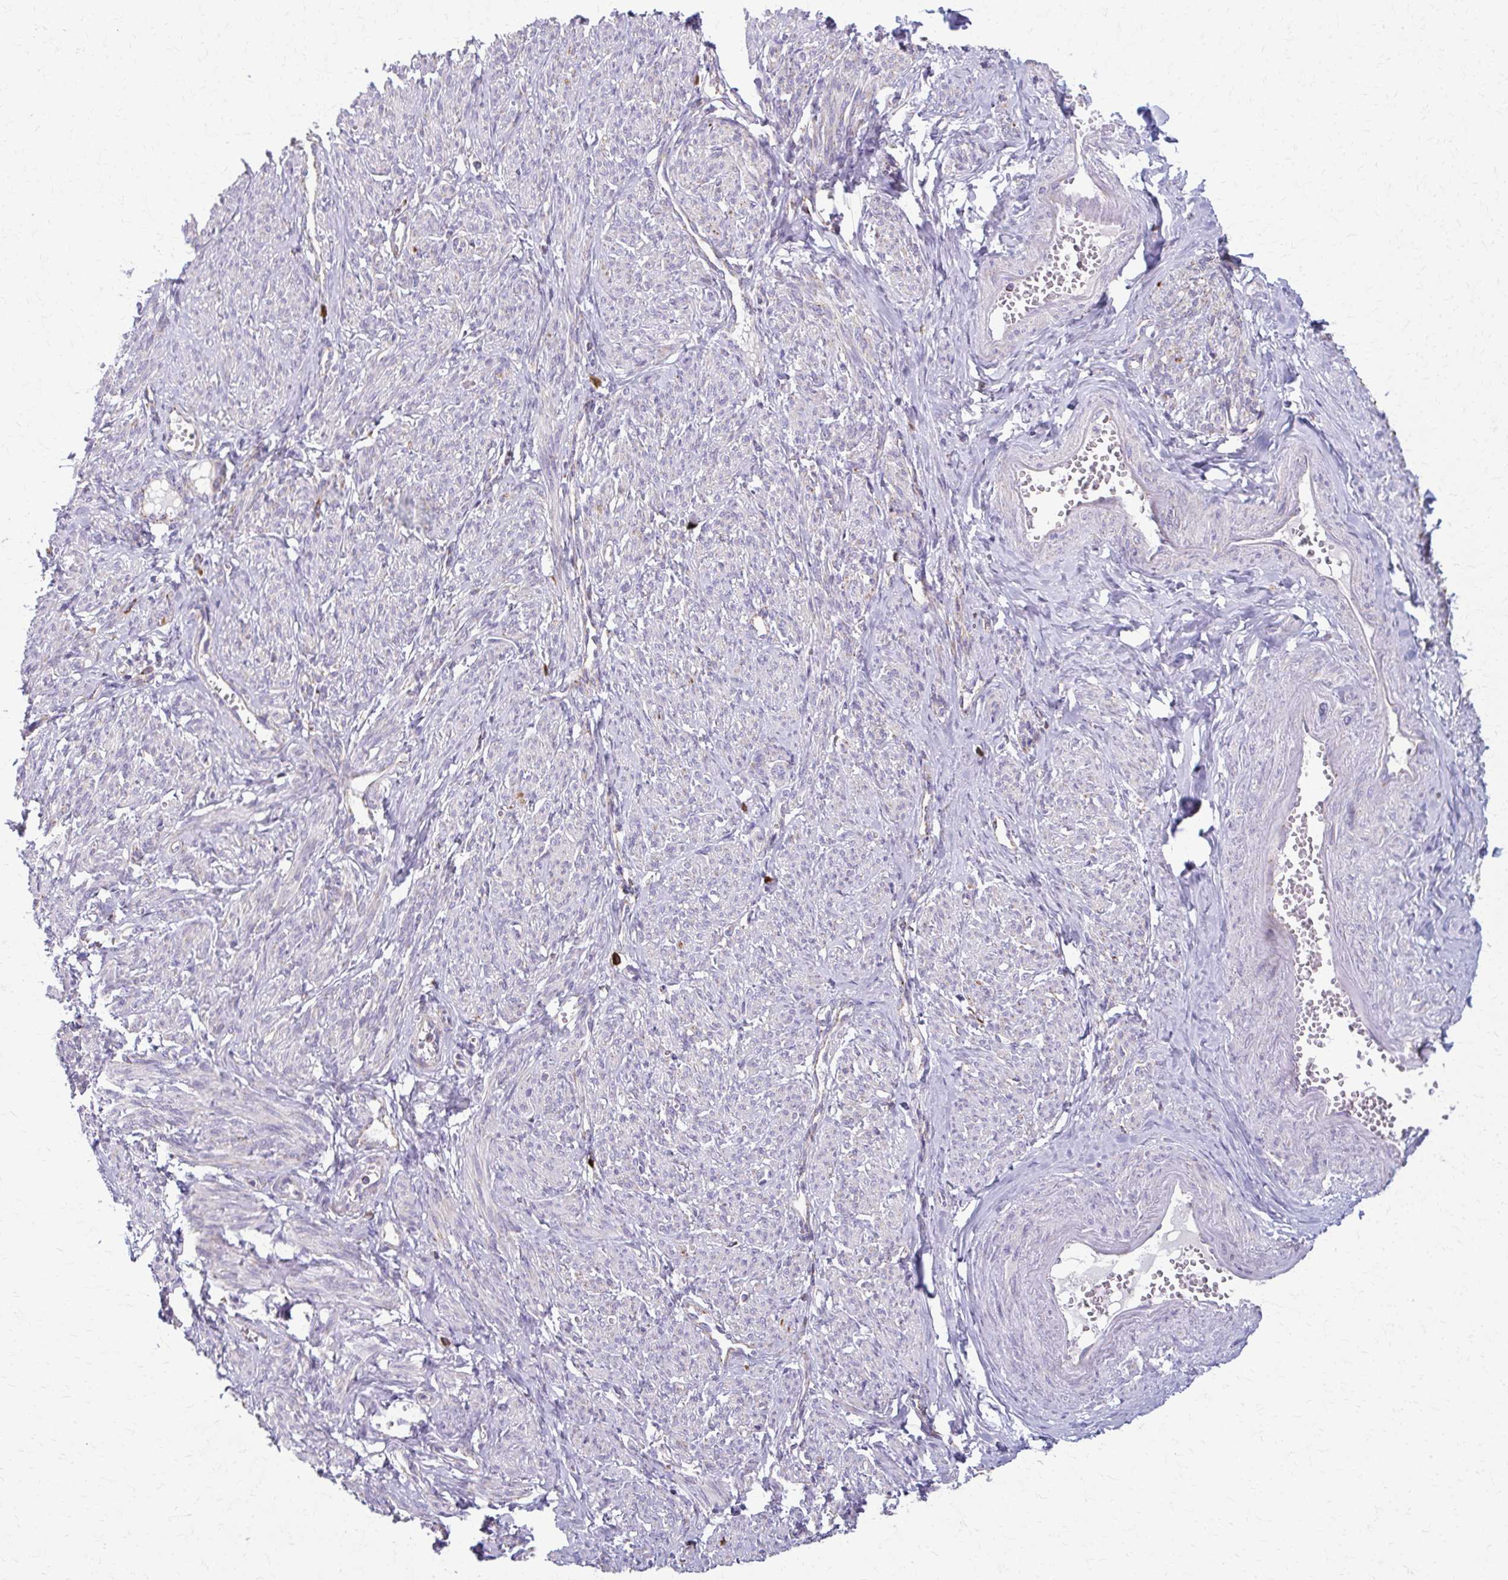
{"staining": {"intensity": "negative", "quantity": "none", "location": "none"}, "tissue": "smooth muscle", "cell_type": "Smooth muscle cells", "image_type": "normal", "snomed": [{"axis": "morphology", "description": "Normal tissue, NOS"}, {"axis": "topography", "description": "Smooth muscle"}], "caption": "The micrograph displays no staining of smooth muscle cells in unremarkable smooth muscle.", "gene": "TVP23A", "patient": {"sex": "female", "age": 65}}